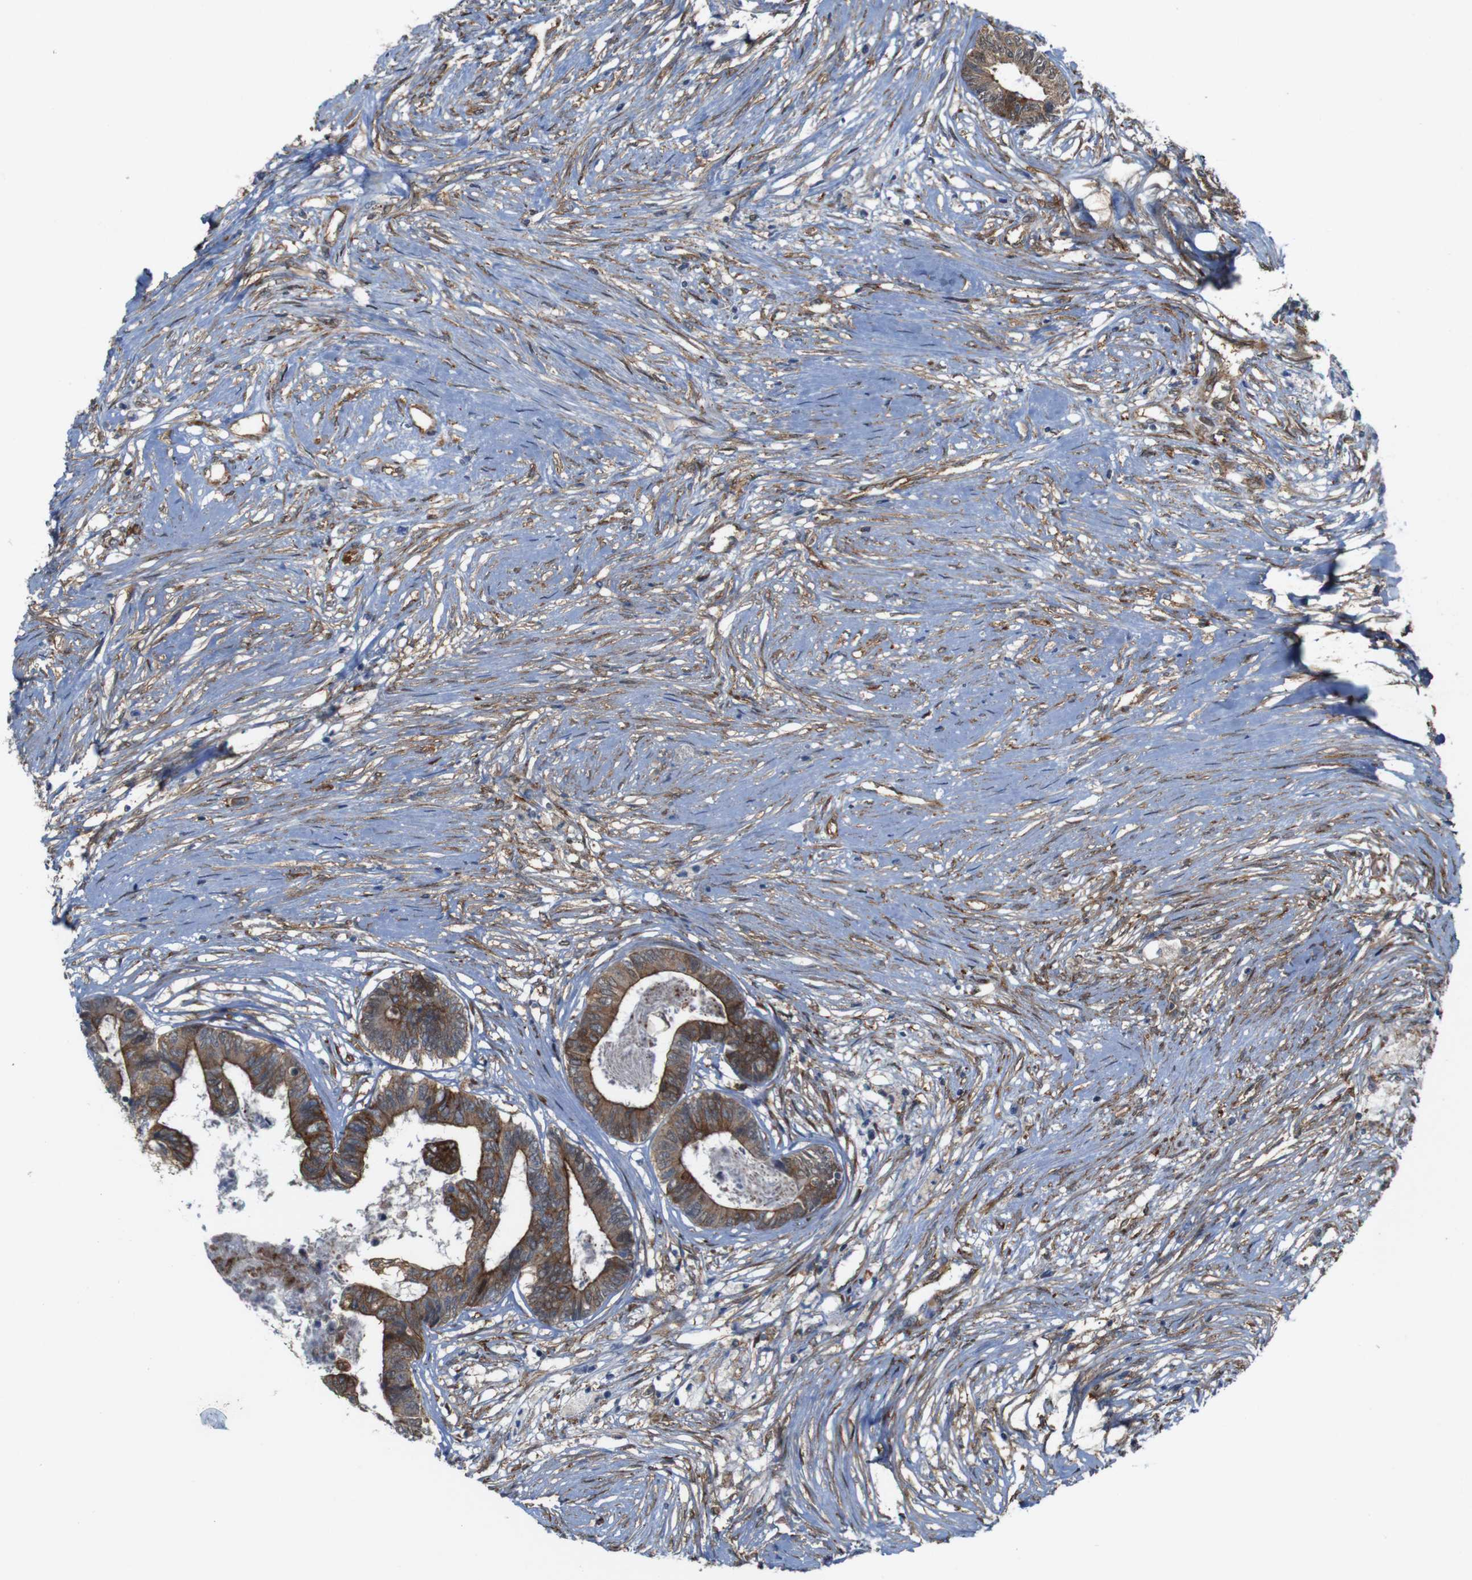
{"staining": {"intensity": "strong", "quantity": ">75%", "location": "cytoplasmic/membranous"}, "tissue": "colorectal cancer", "cell_type": "Tumor cells", "image_type": "cancer", "snomed": [{"axis": "morphology", "description": "Adenocarcinoma, NOS"}, {"axis": "topography", "description": "Rectum"}], "caption": "Protein expression analysis of human colorectal adenocarcinoma reveals strong cytoplasmic/membranous positivity in approximately >75% of tumor cells.", "gene": "PTGER4", "patient": {"sex": "male", "age": 63}}